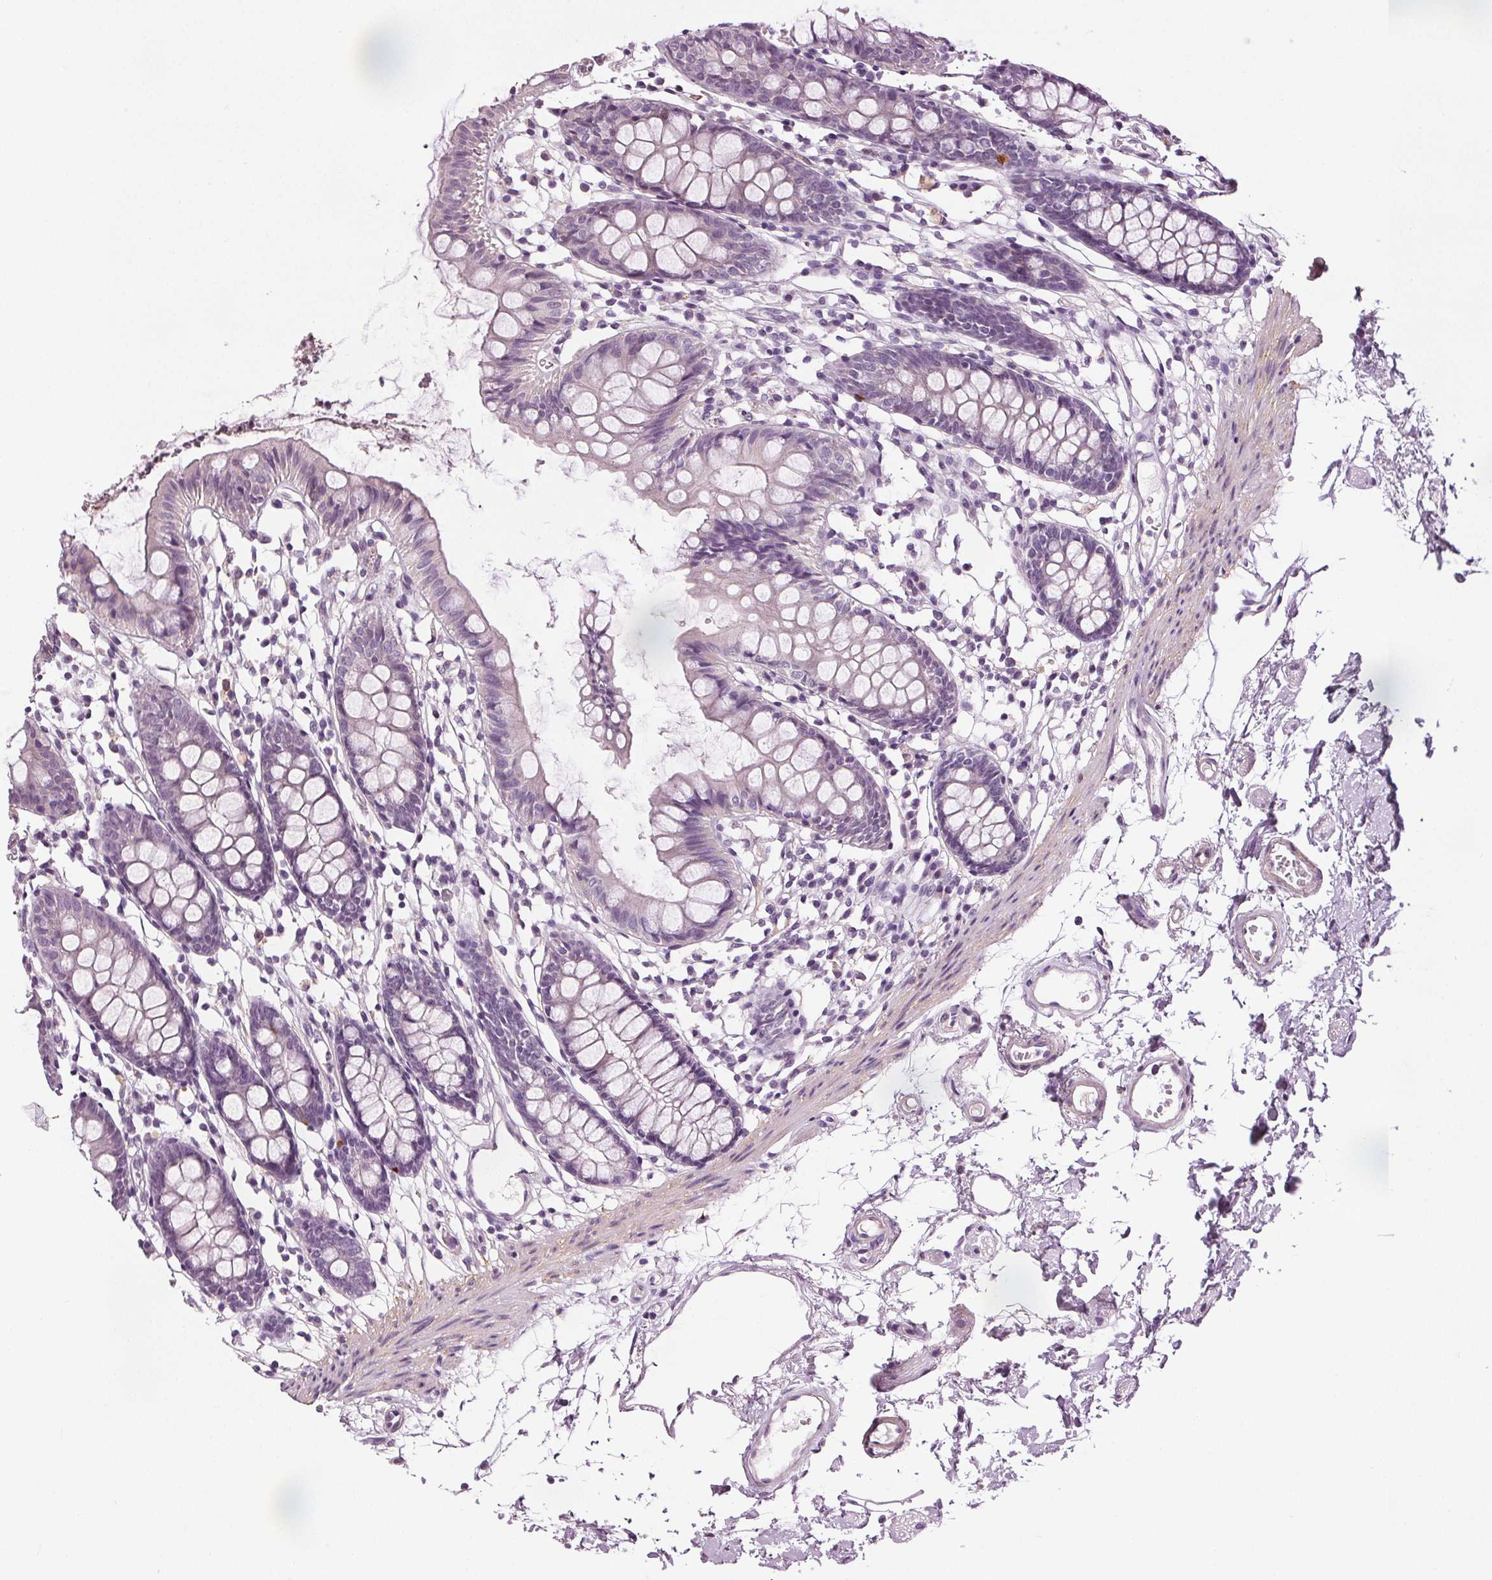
{"staining": {"intensity": "negative", "quantity": "none", "location": "none"}, "tissue": "colon", "cell_type": "Endothelial cells", "image_type": "normal", "snomed": [{"axis": "morphology", "description": "Normal tissue, NOS"}, {"axis": "topography", "description": "Colon"}], "caption": "Human colon stained for a protein using immunohistochemistry (IHC) exhibits no expression in endothelial cells.", "gene": "RASA1", "patient": {"sex": "female", "age": 84}}